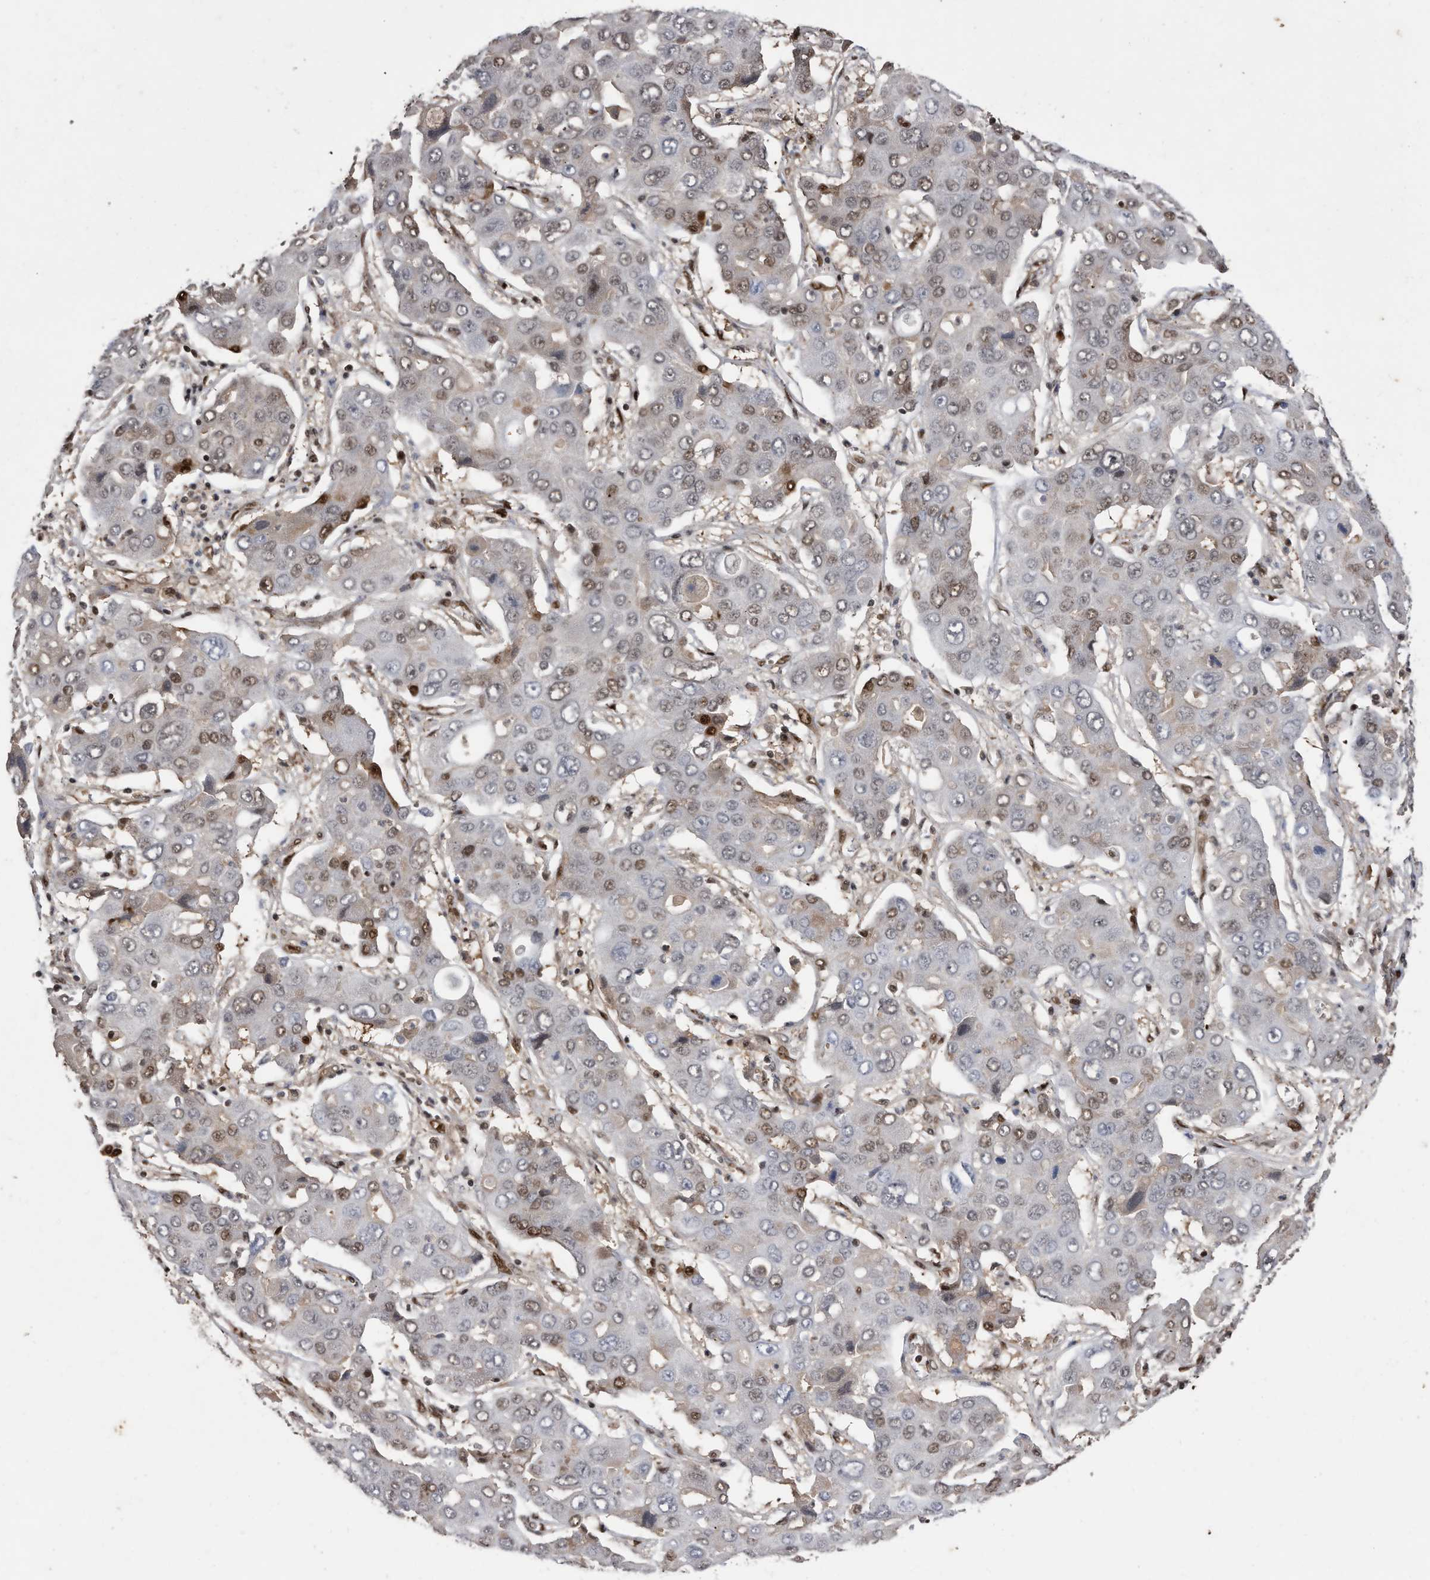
{"staining": {"intensity": "moderate", "quantity": "<25%", "location": "nuclear"}, "tissue": "liver cancer", "cell_type": "Tumor cells", "image_type": "cancer", "snomed": [{"axis": "morphology", "description": "Cholangiocarcinoma"}, {"axis": "topography", "description": "Liver"}], "caption": "A high-resolution image shows immunohistochemistry staining of liver cancer (cholangiocarcinoma), which displays moderate nuclear expression in about <25% of tumor cells.", "gene": "RAD23B", "patient": {"sex": "male", "age": 67}}